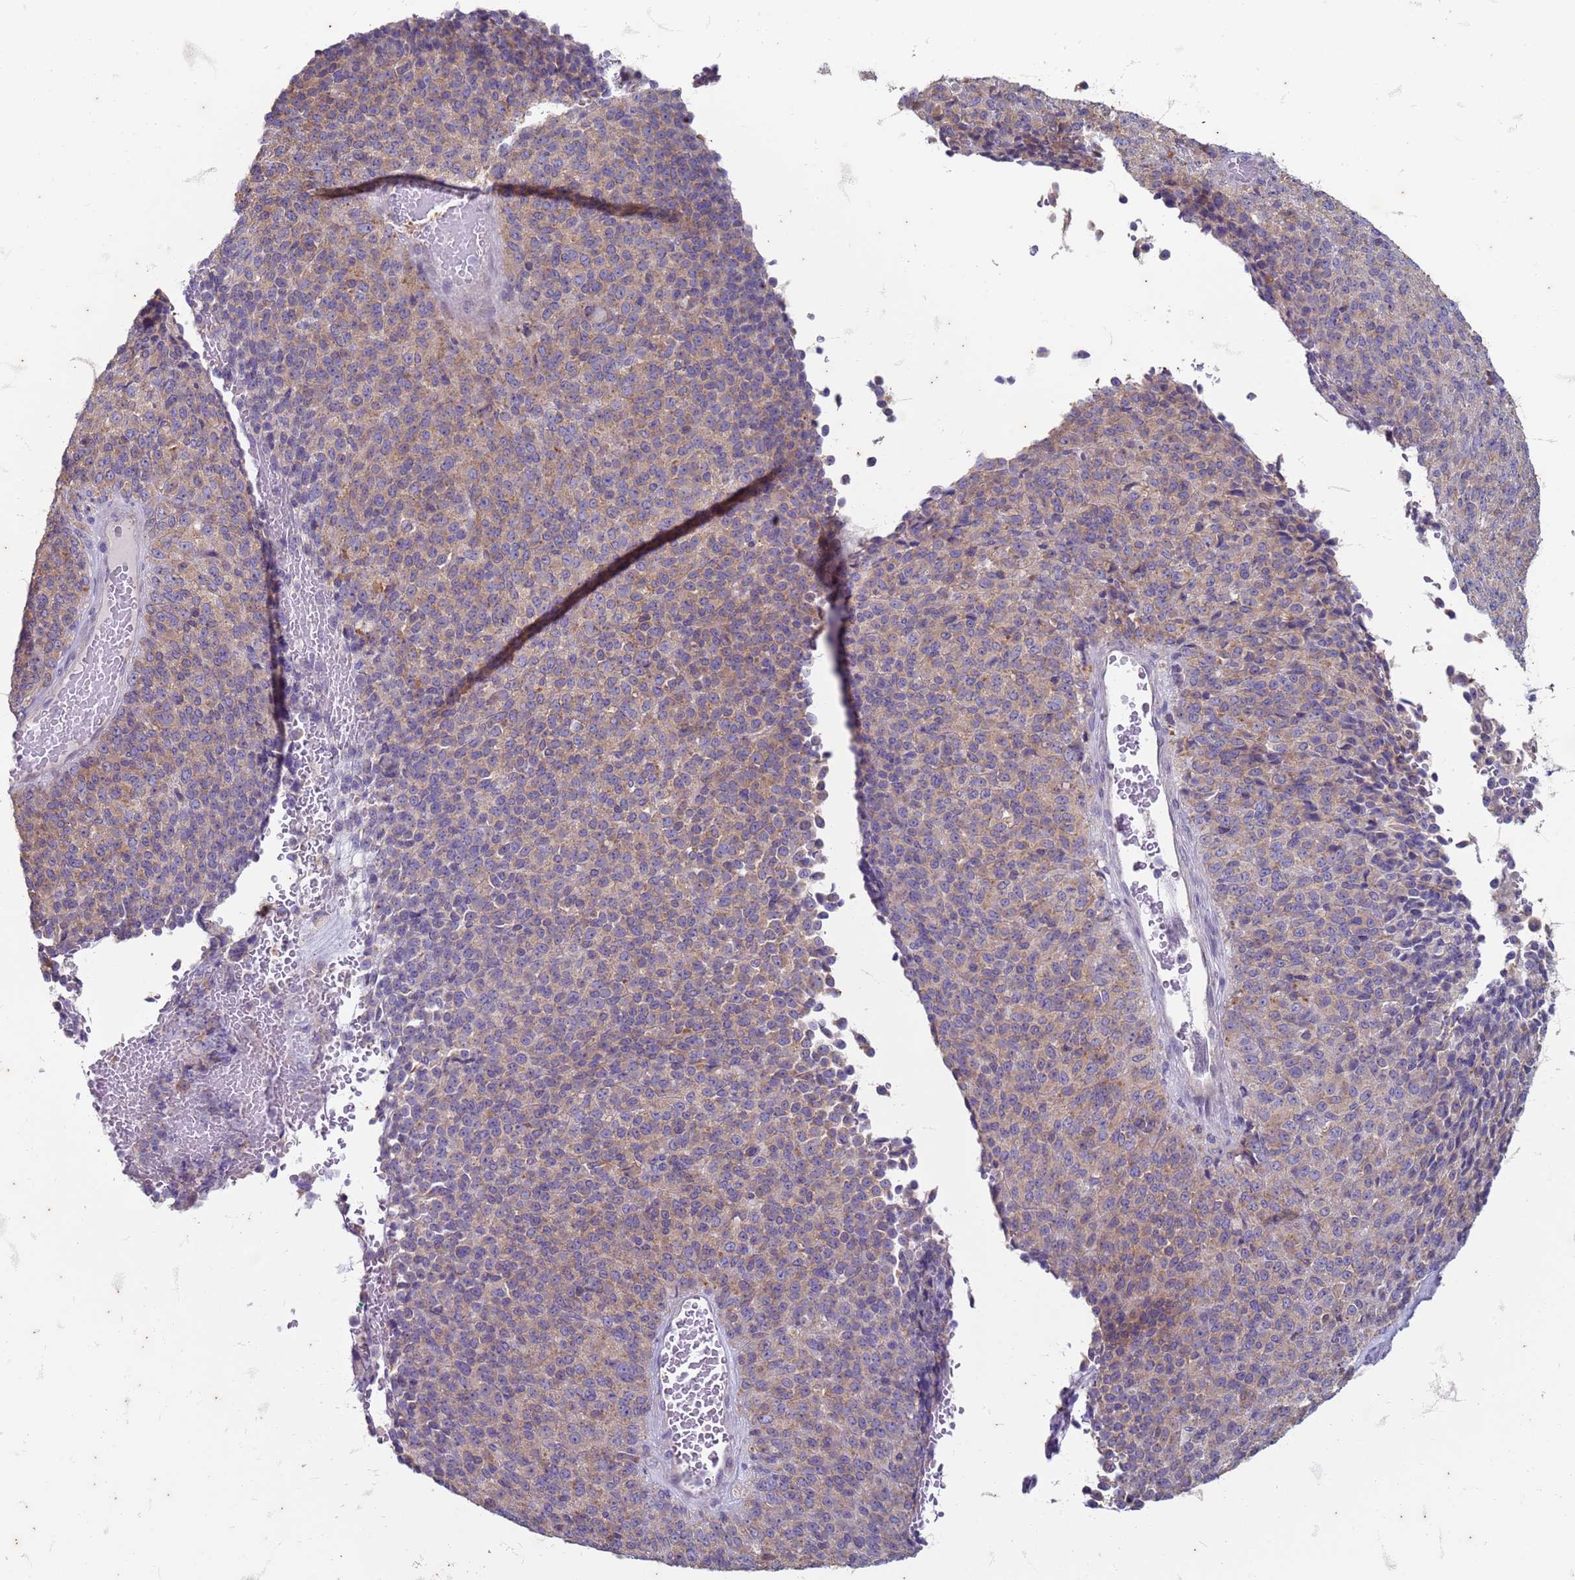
{"staining": {"intensity": "weak", "quantity": "25%-75%", "location": "cytoplasmic/membranous"}, "tissue": "melanoma", "cell_type": "Tumor cells", "image_type": "cancer", "snomed": [{"axis": "morphology", "description": "Malignant melanoma, Metastatic site"}, {"axis": "topography", "description": "Brain"}], "caption": "Approximately 25%-75% of tumor cells in human melanoma show weak cytoplasmic/membranous protein expression as visualized by brown immunohistochemical staining.", "gene": "SUCO", "patient": {"sex": "female", "age": 56}}